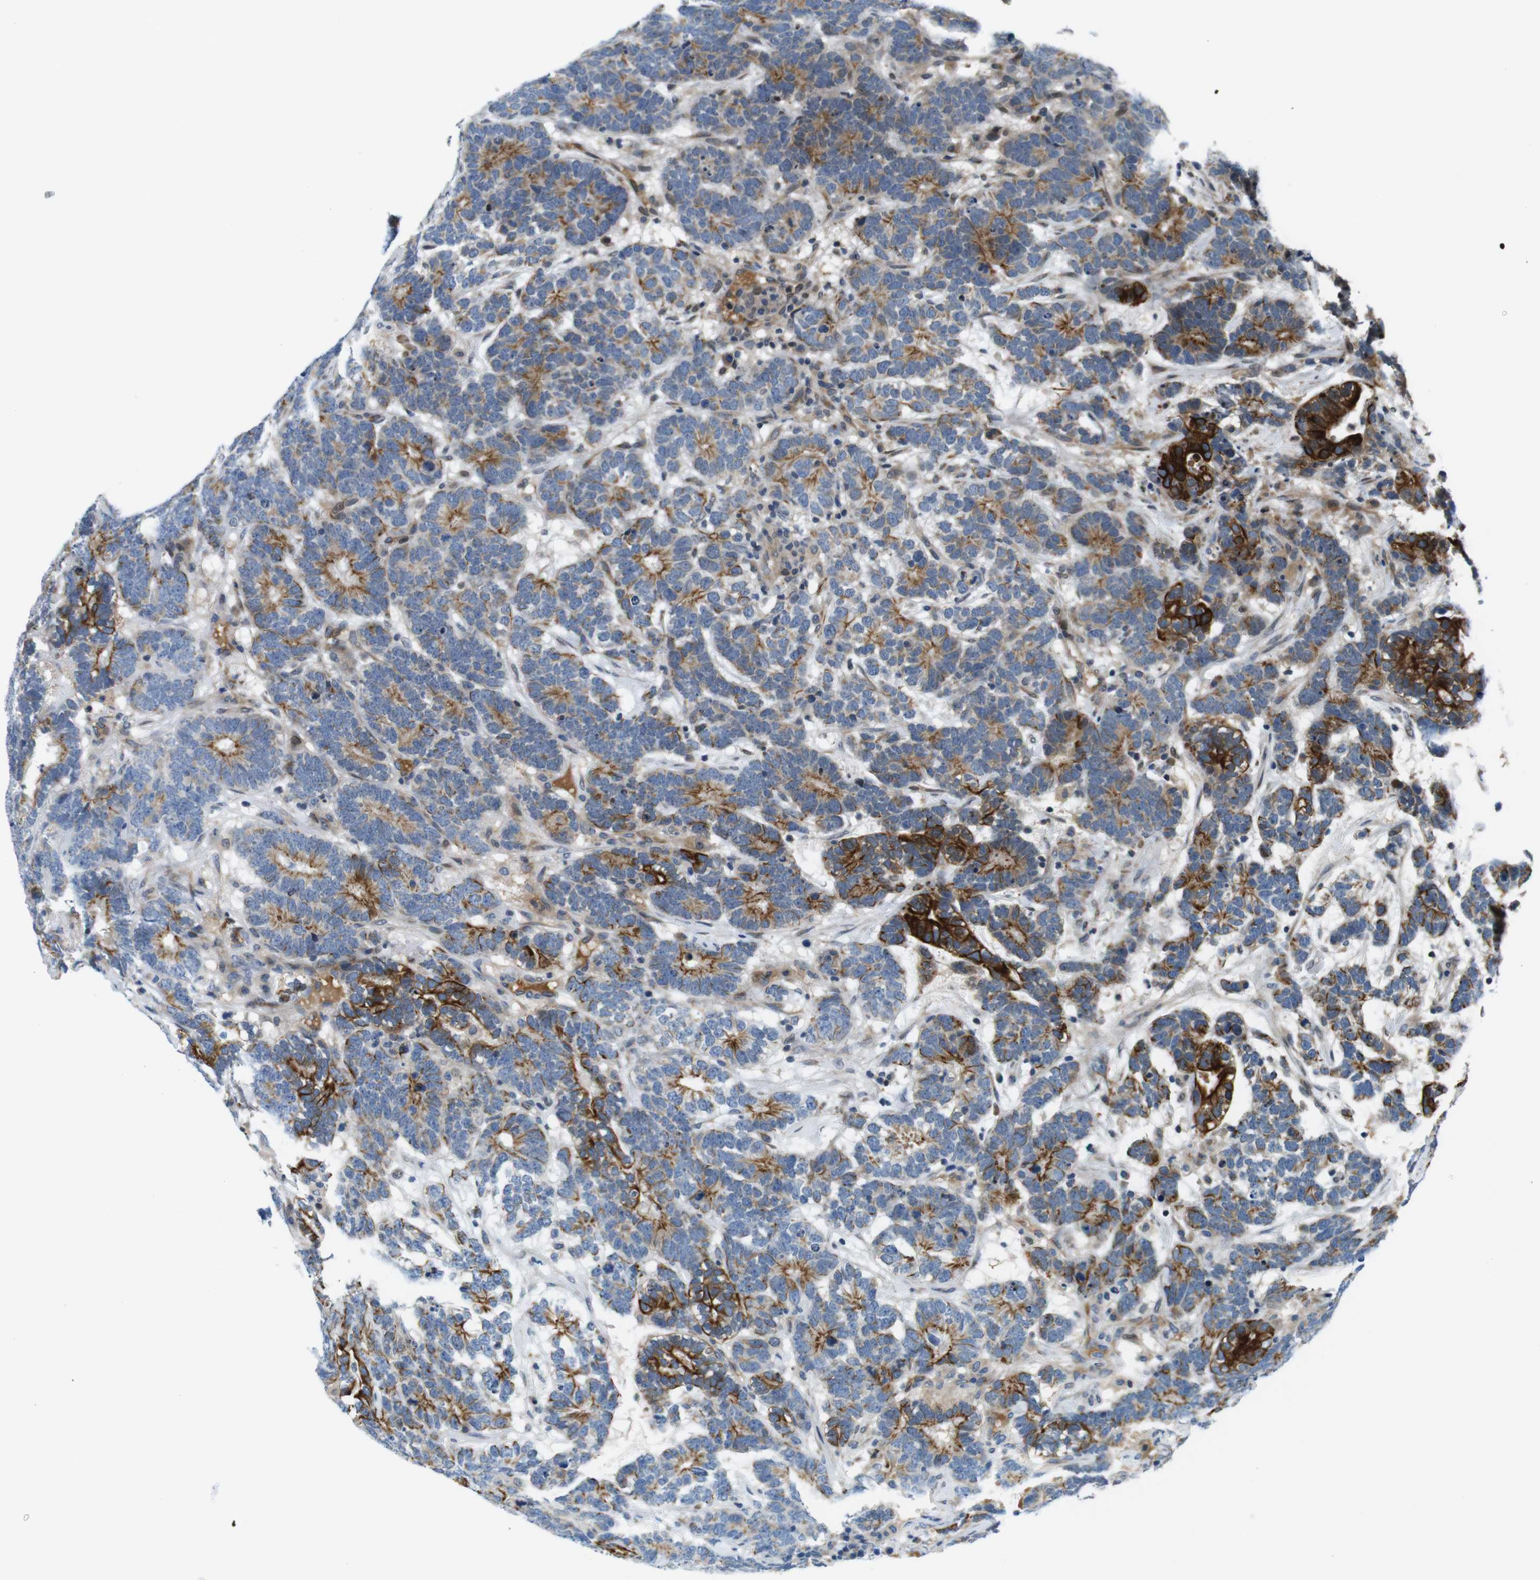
{"staining": {"intensity": "moderate", "quantity": "25%-75%", "location": "cytoplasmic/membranous"}, "tissue": "testis cancer", "cell_type": "Tumor cells", "image_type": "cancer", "snomed": [{"axis": "morphology", "description": "Carcinoma, Embryonal, NOS"}, {"axis": "topography", "description": "Testis"}], "caption": "Approximately 25%-75% of tumor cells in human testis cancer (embryonal carcinoma) show moderate cytoplasmic/membranous protein staining as visualized by brown immunohistochemical staining.", "gene": "ZDHHC3", "patient": {"sex": "male", "age": 26}}